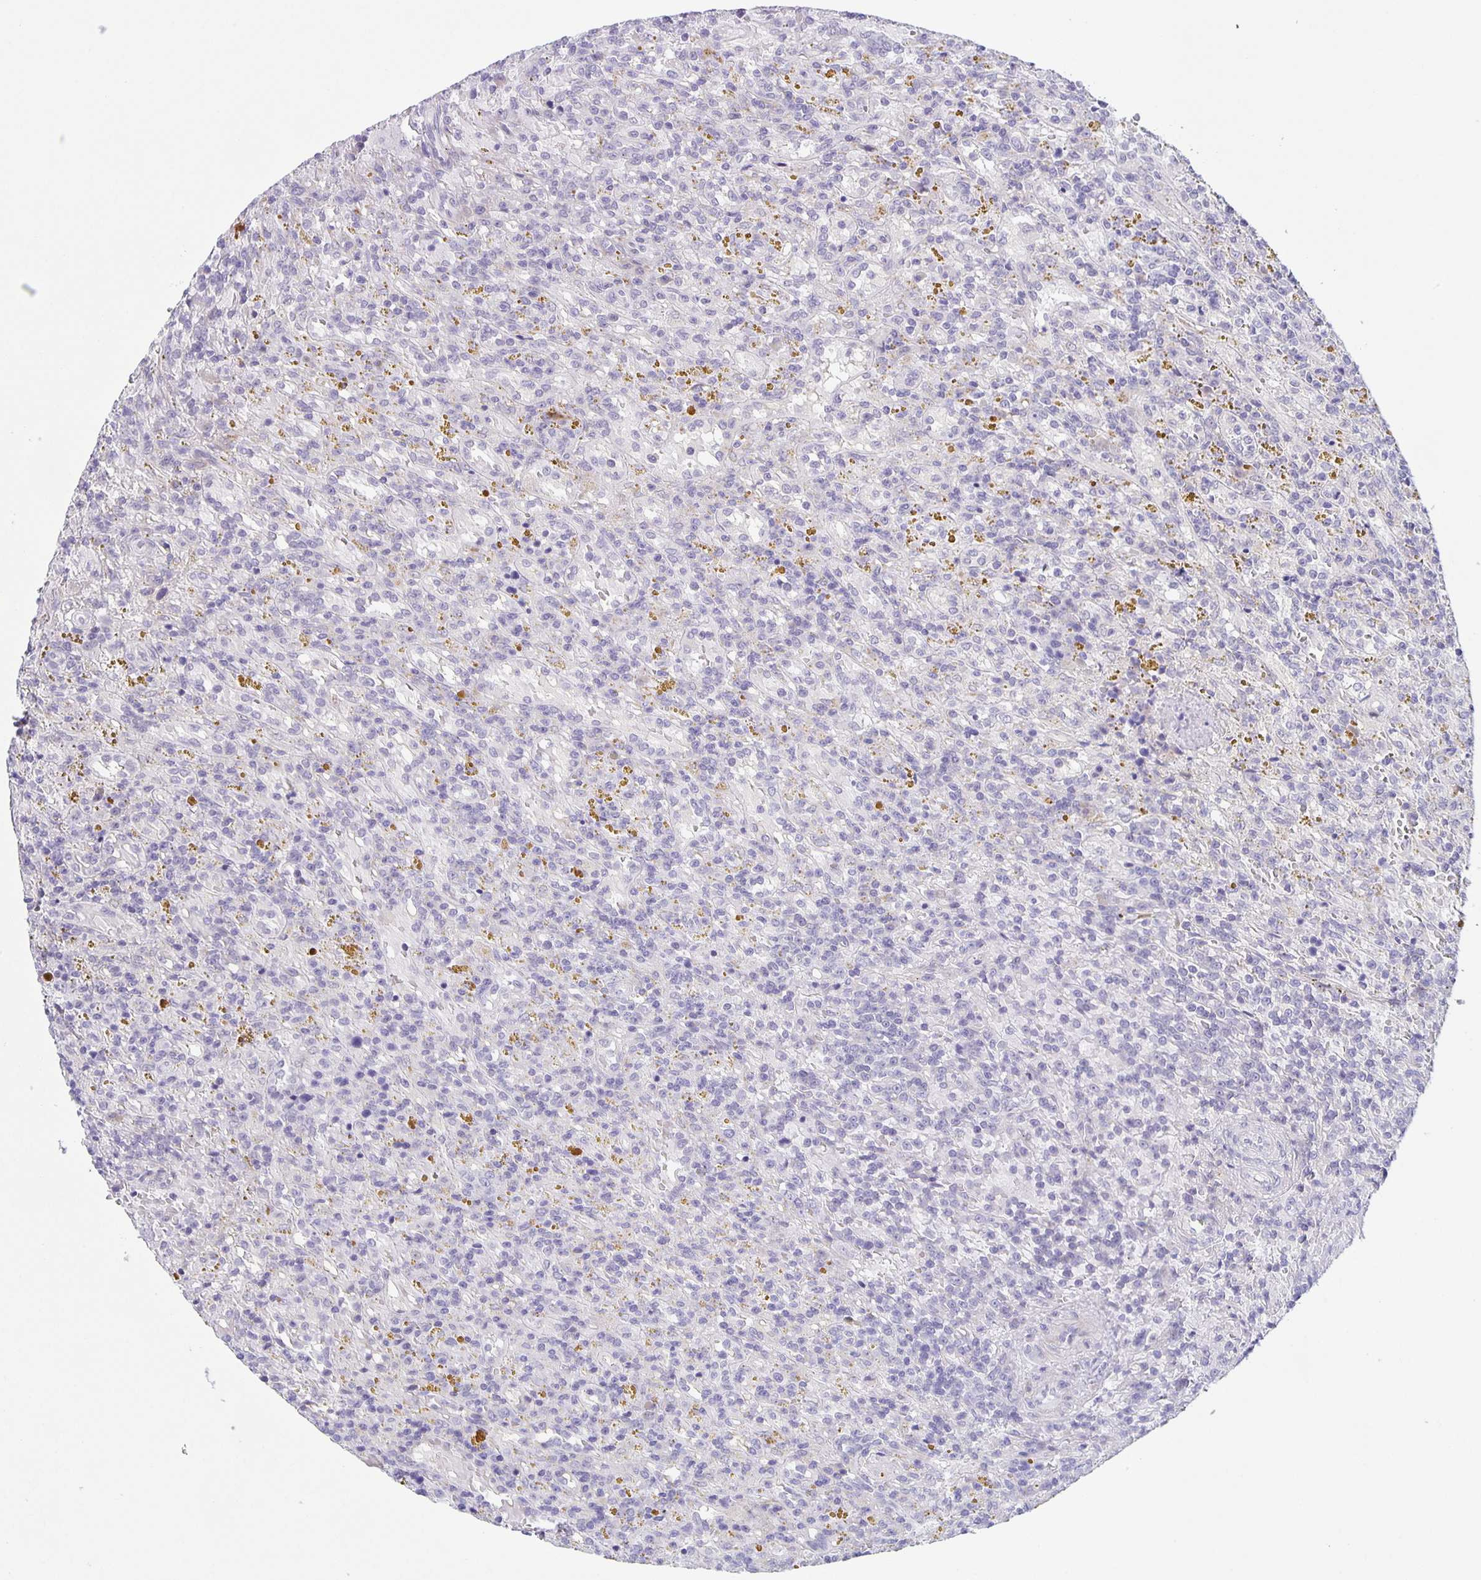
{"staining": {"intensity": "negative", "quantity": "none", "location": "none"}, "tissue": "lymphoma", "cell_type": "Tumor cells", "image_type": "cancer", "snomed": [{"axis": "morphology", "description": "Malignant lymphoma, non-Hodgkin's type, Low grade"}, {"axis": "topography", "description": "Spleen"}], "caption": "There is no significant positivity in tumor cells of lymphoma.", "gene": "PHRF1", "patient": {"sex": "female", "age": 65}}